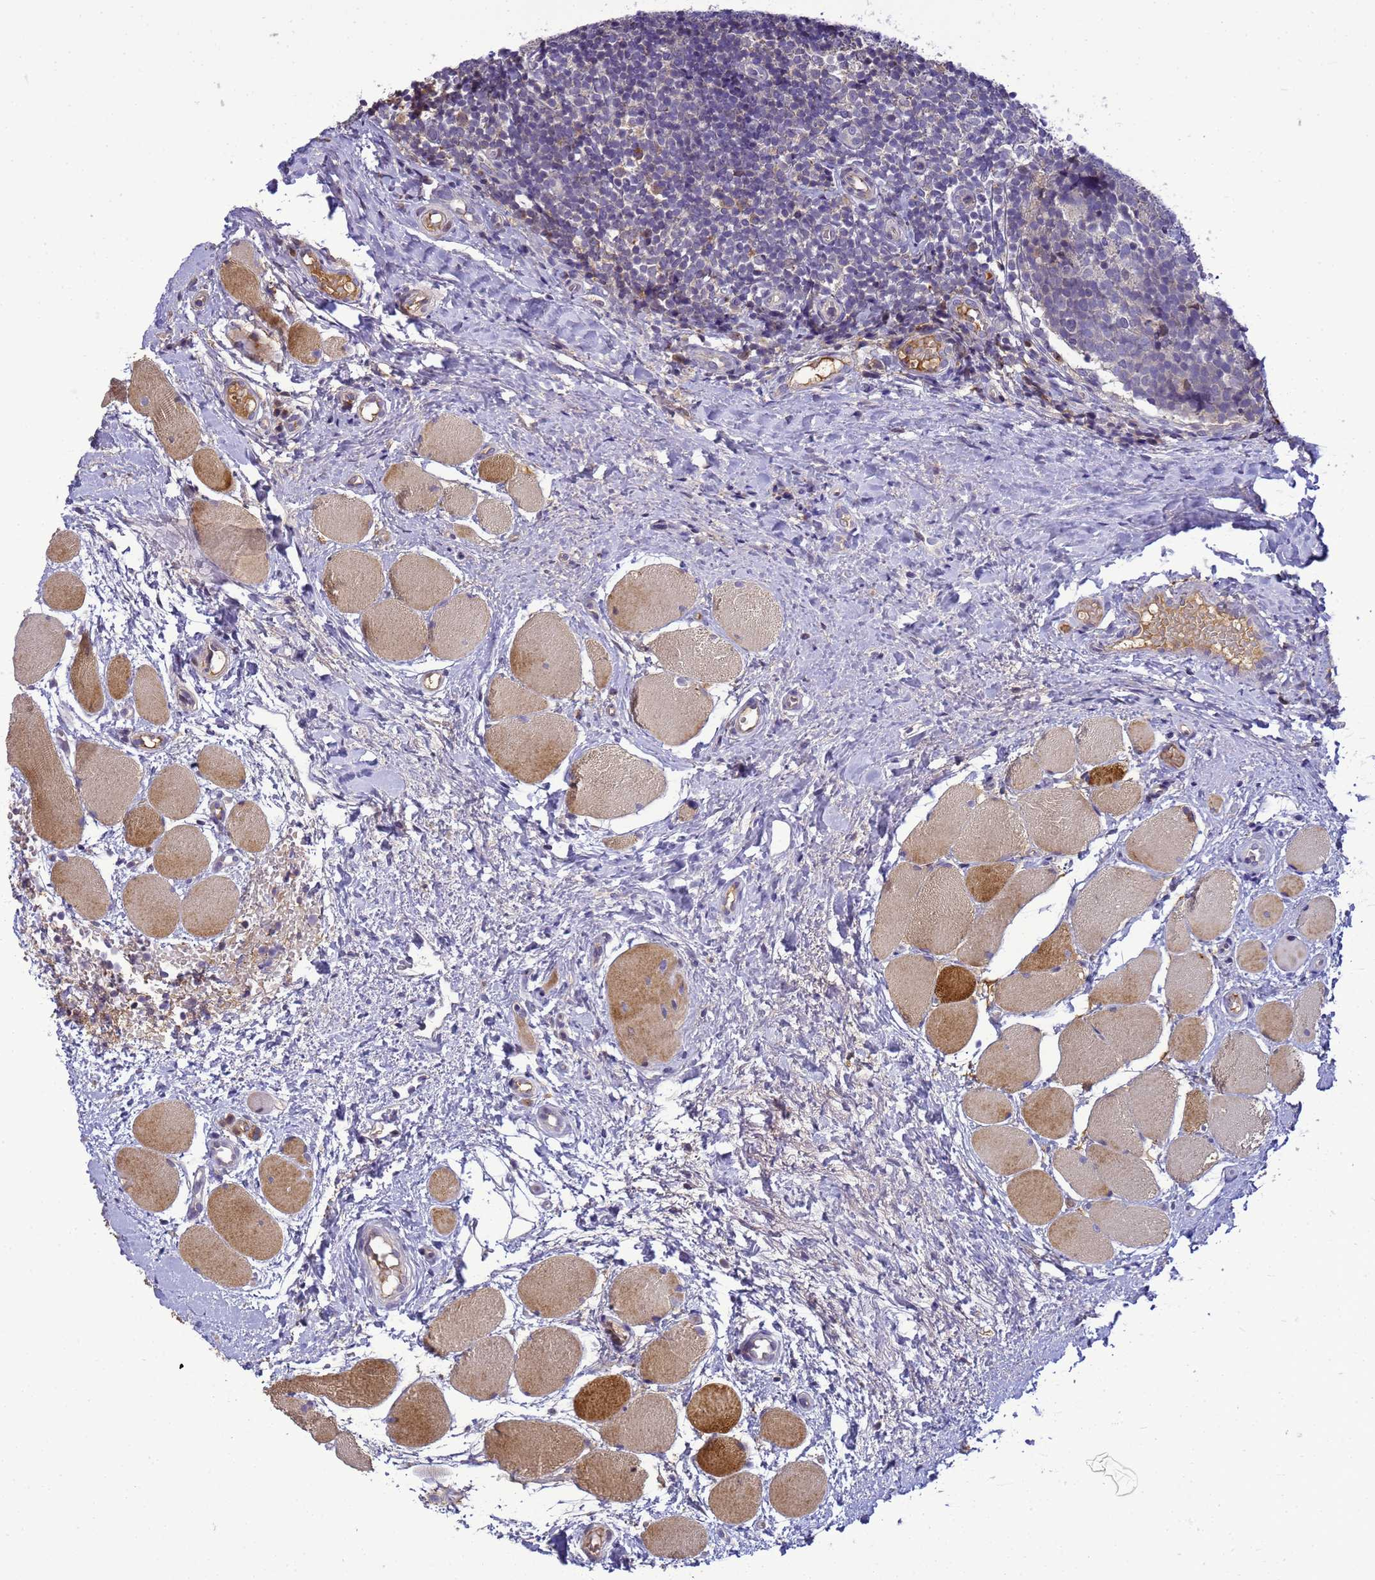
{"staining": {"intensity": "weak", "quantity": "<25%", "location": "cytoplasmic/membranous,nuclear"}, "tissue": "tonsil", "cell_type": "Germinal center cells", "image_type": "normal", "snomed": [{"axis": "morphology", "description": "Normal tissue, NOS"}, {"axis": "topography", "description": "Tonsil"}], "caption": "The micrograph displays no staining of germinal center cells in unremarkable tonsil. (Immunohistochemistry (ihc), brightfield microscopy, high magnification).", "gene": "TMEM74B", "patient": {"sex": "female", "age": 19}}